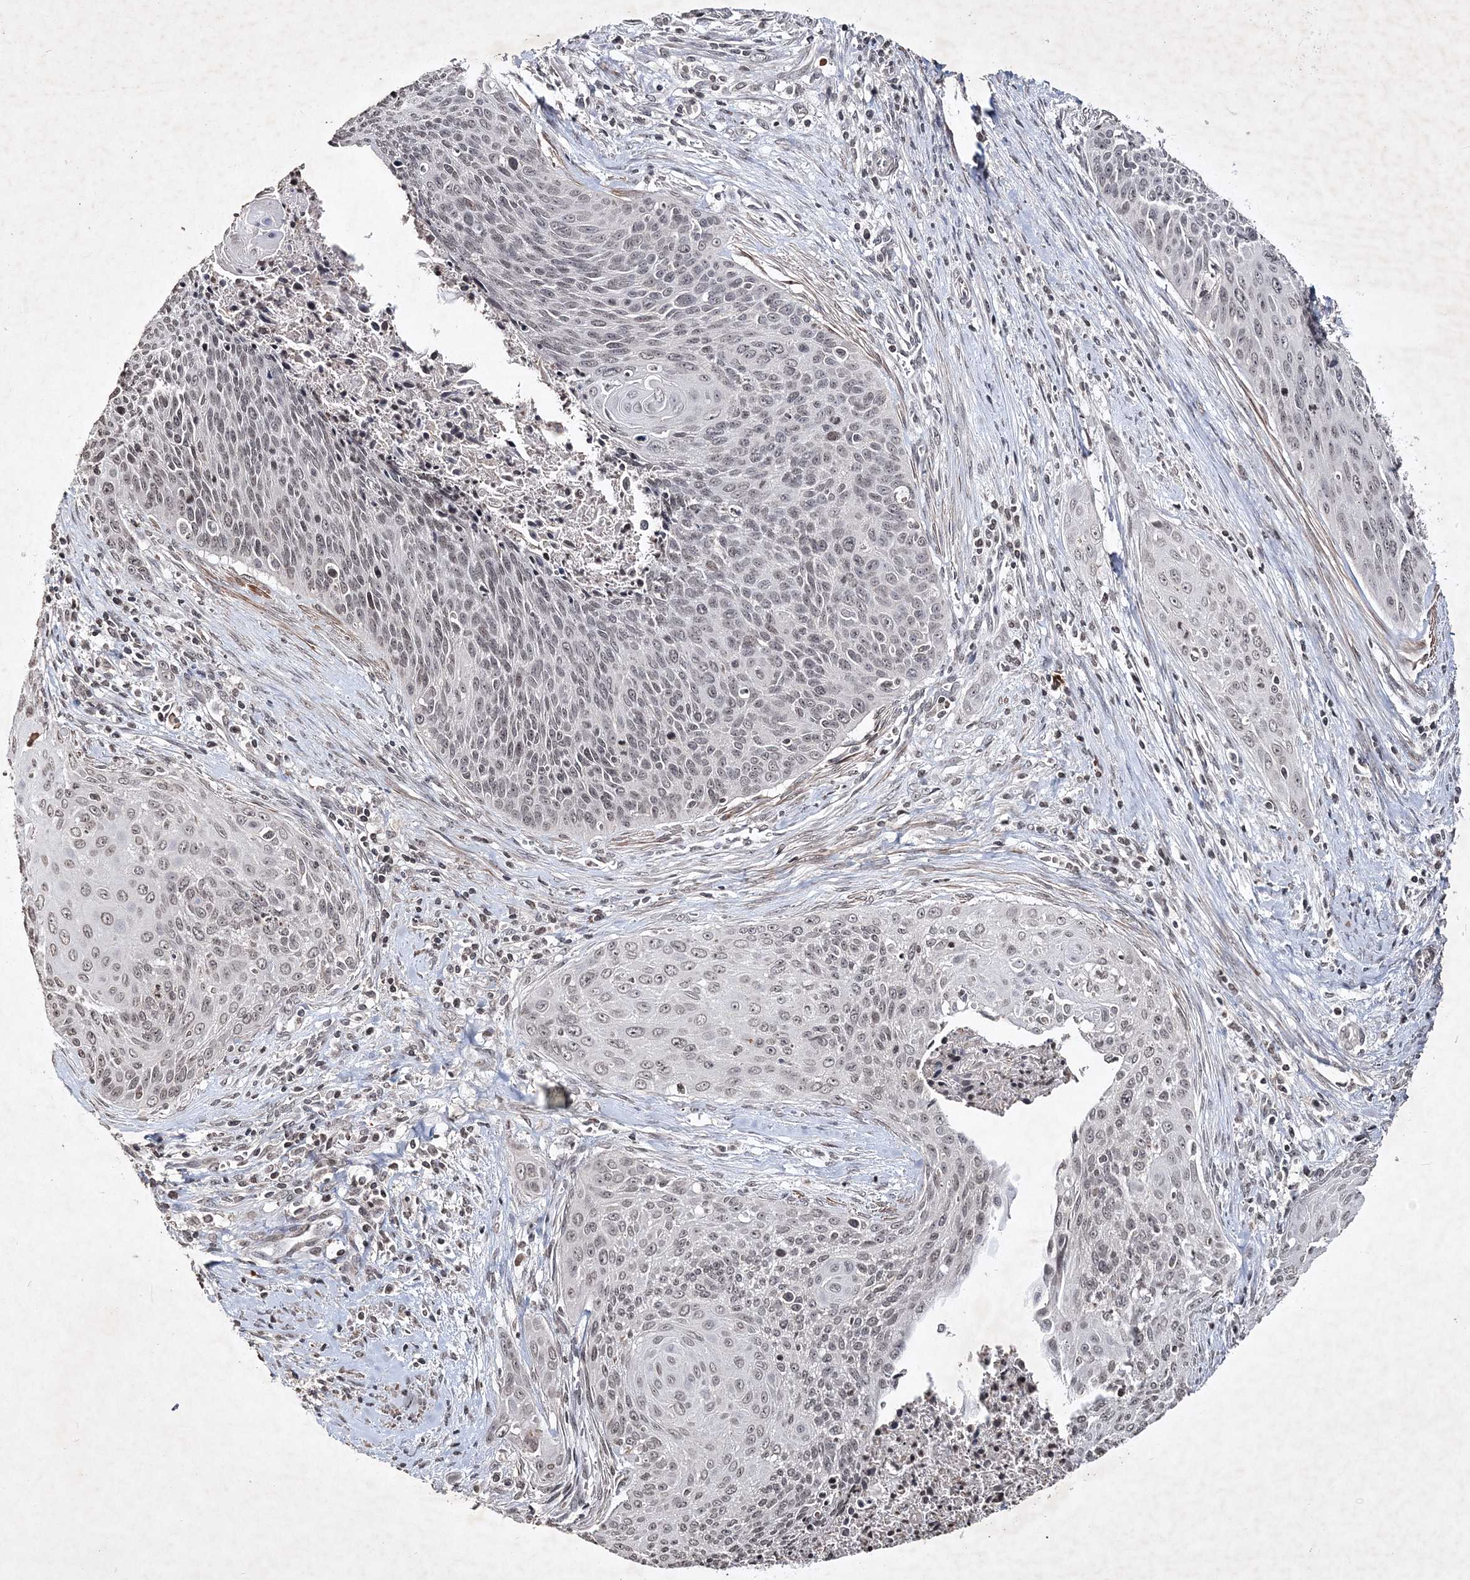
{"staining": {"intensity": "weak", "quantity": ">75%", "location": "nuclear"}, "tissue": "cervical cancer", "cell_type": "Tumor cells", "image_type": "cancer", "snomed": [{"axis": "morphology", "description": "Squamous cell carcinoma, NOS"}, {"axis": "topography", "description": "Cervix"}], "caption": "Cervical cancer (squamous cell carcinoma) stained with immunohistochemistry displays weak nuclear staining in about >75% of tumor cells. (Stains: DAB in brown, nuclei in blue, Microscopy: brightfield microscopy at high magnification).", "gene": "SOWAHB", "patient": {"sex": "female", "age": 55}}